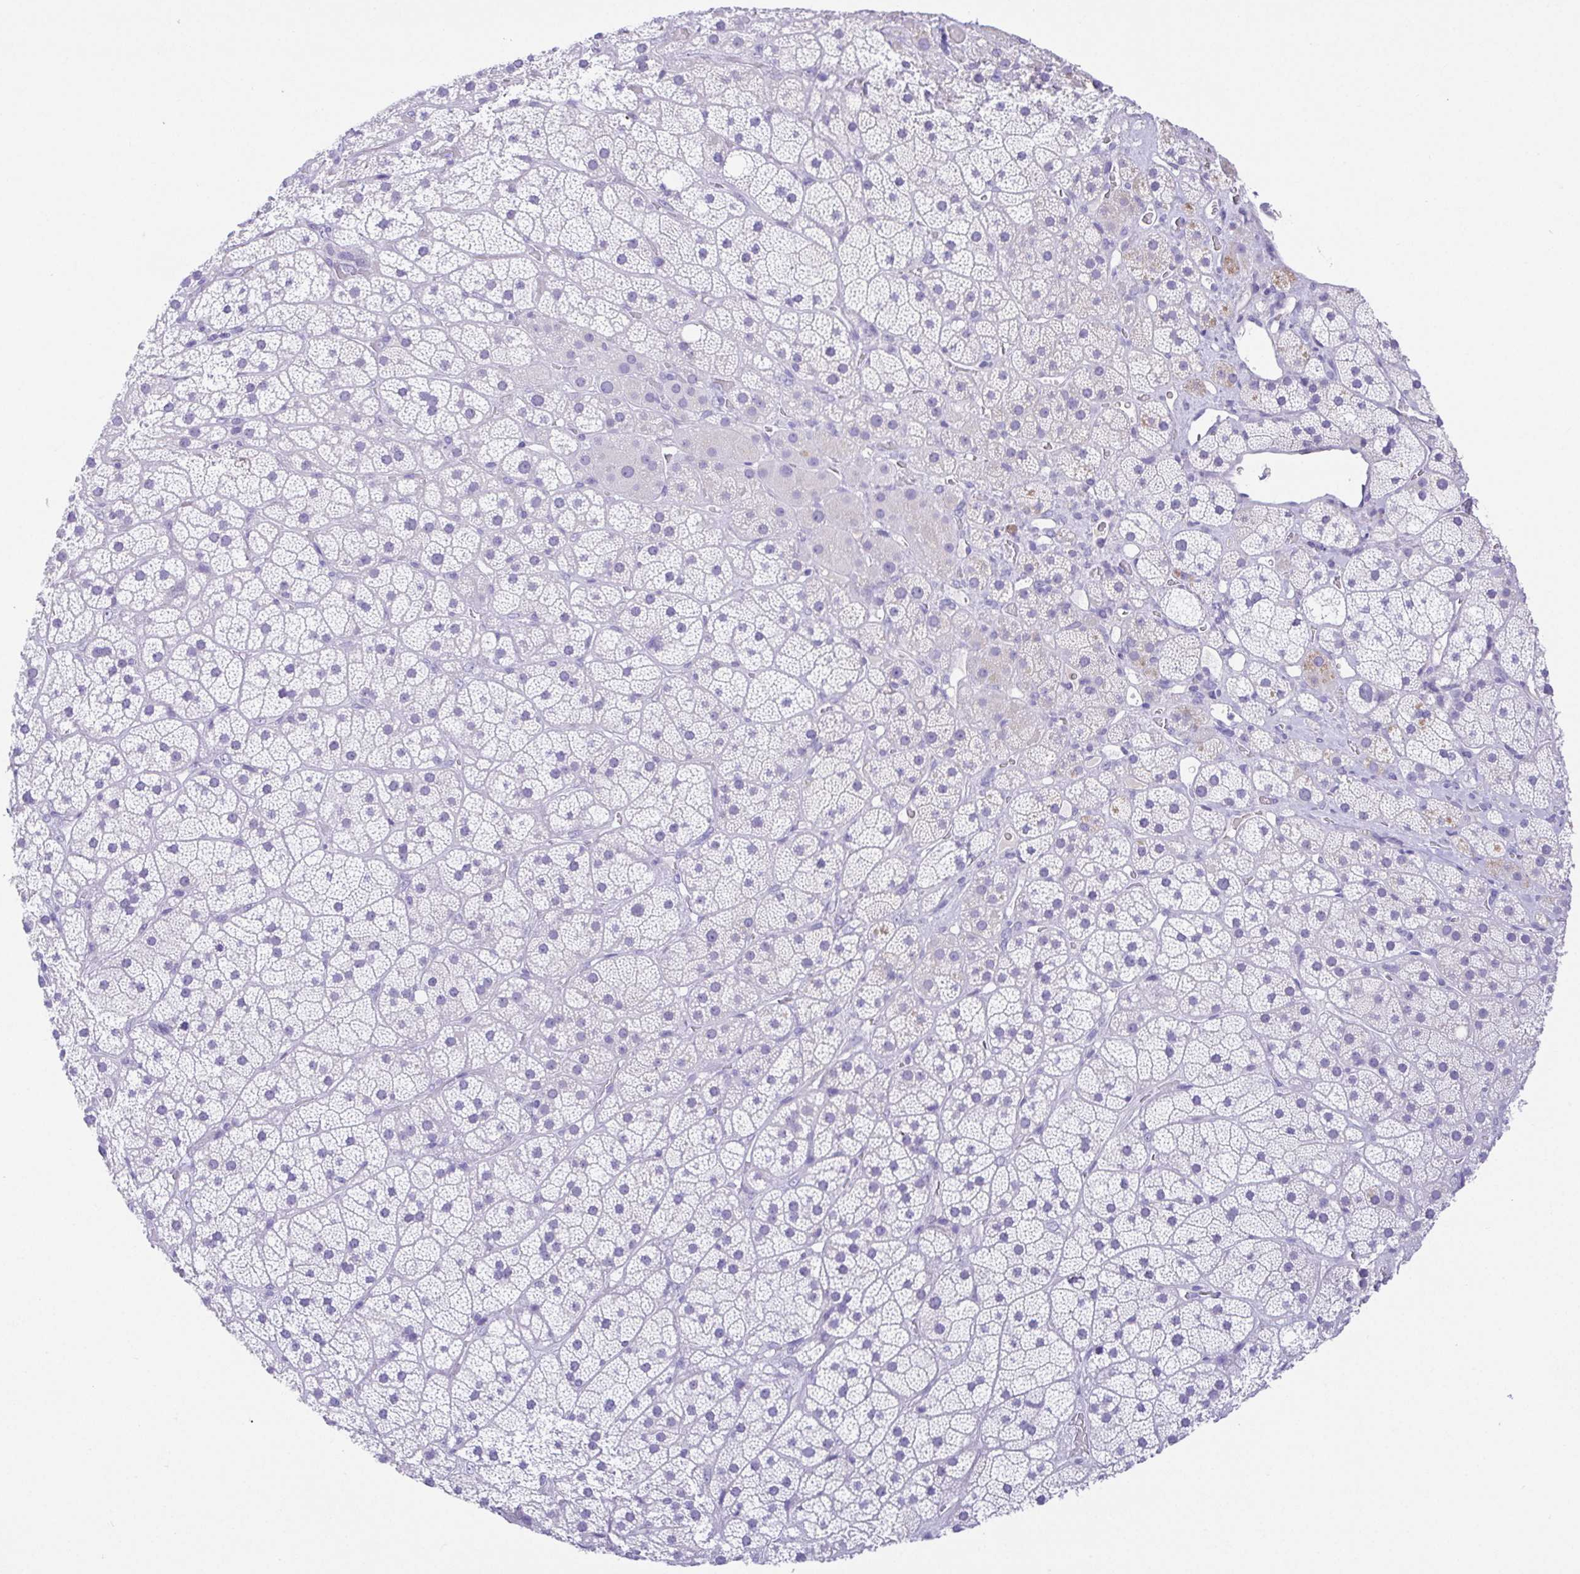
{"staining": {"intensity": "negative", "quantity": "none", "location": "none"}, "tissue": "adrenal gland", "cell_type": "Glandular cells", "image_type": "normal", "snomed": [{"axis": "morphology", "description": "Normal tissue, NOS"}, {"axis": "topography", "description": "Adrenal gland"}], "caption": "The IHC micrograph has no significant staining in glandular cells of adrenal gland. (DAB immunohistochemistry, high magnification).", "gene": "SPATA4", "patient": {"sex": "male", "age": 57}}